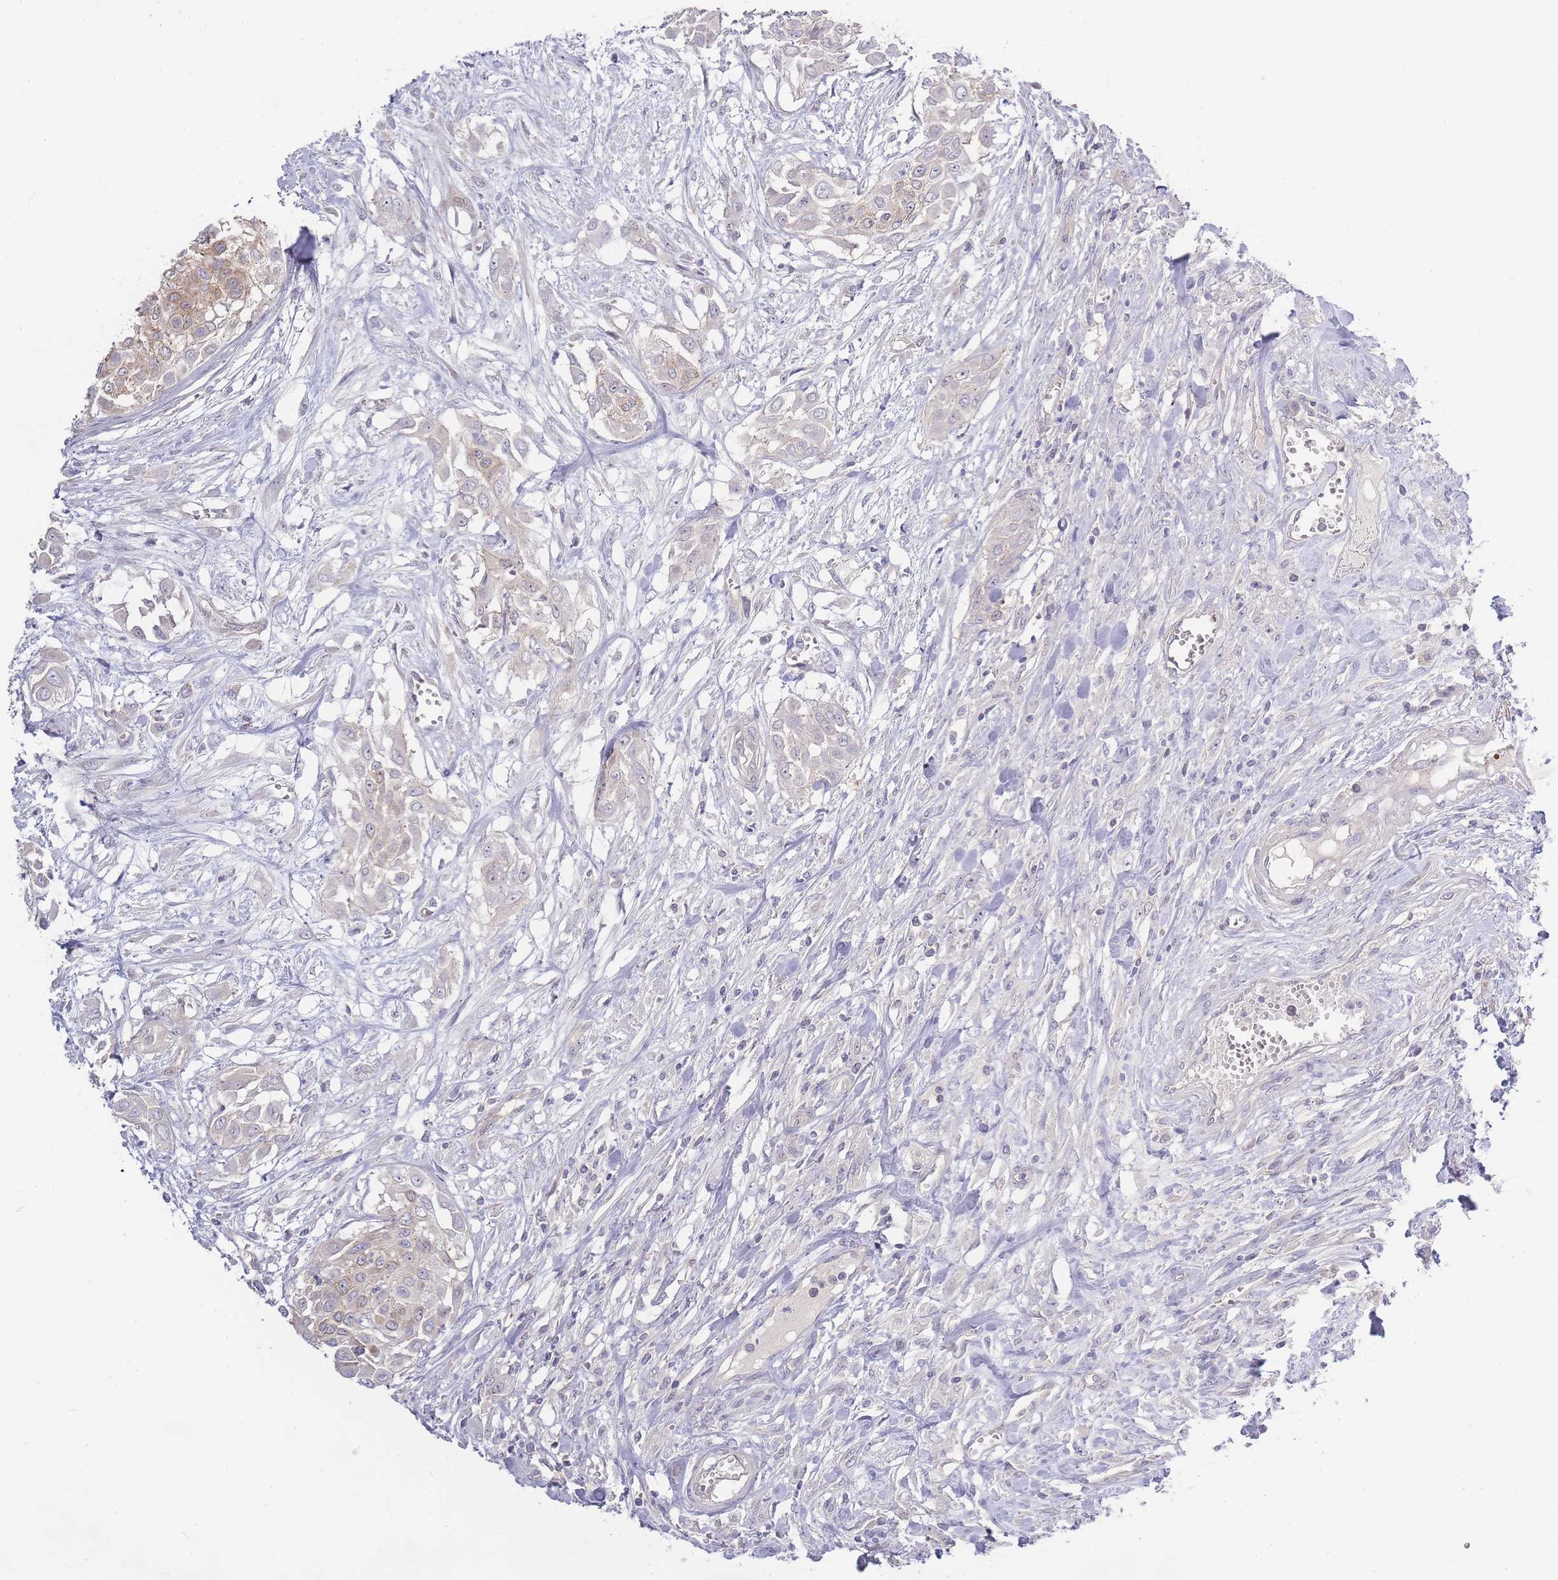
{"staining": {"intensity": "weak", "quantity": "<25%", "location": "cytoplasmic/membranous"}, "tissue": "urothelial cancer", "cell_type": "Tumor cells", "image_type": "cancer", "snomed": [{"axis": "morphology", "description": "Urothelial carcinoma, High grade"}, {"axis": "topography", "description": "Urinary bladder"}], "caption": "Image shows no significant protein staining in tumor cells of urothelial cancer.", "gene": "SPHKAP", "patient": {"sex": "male", "age": 57}}